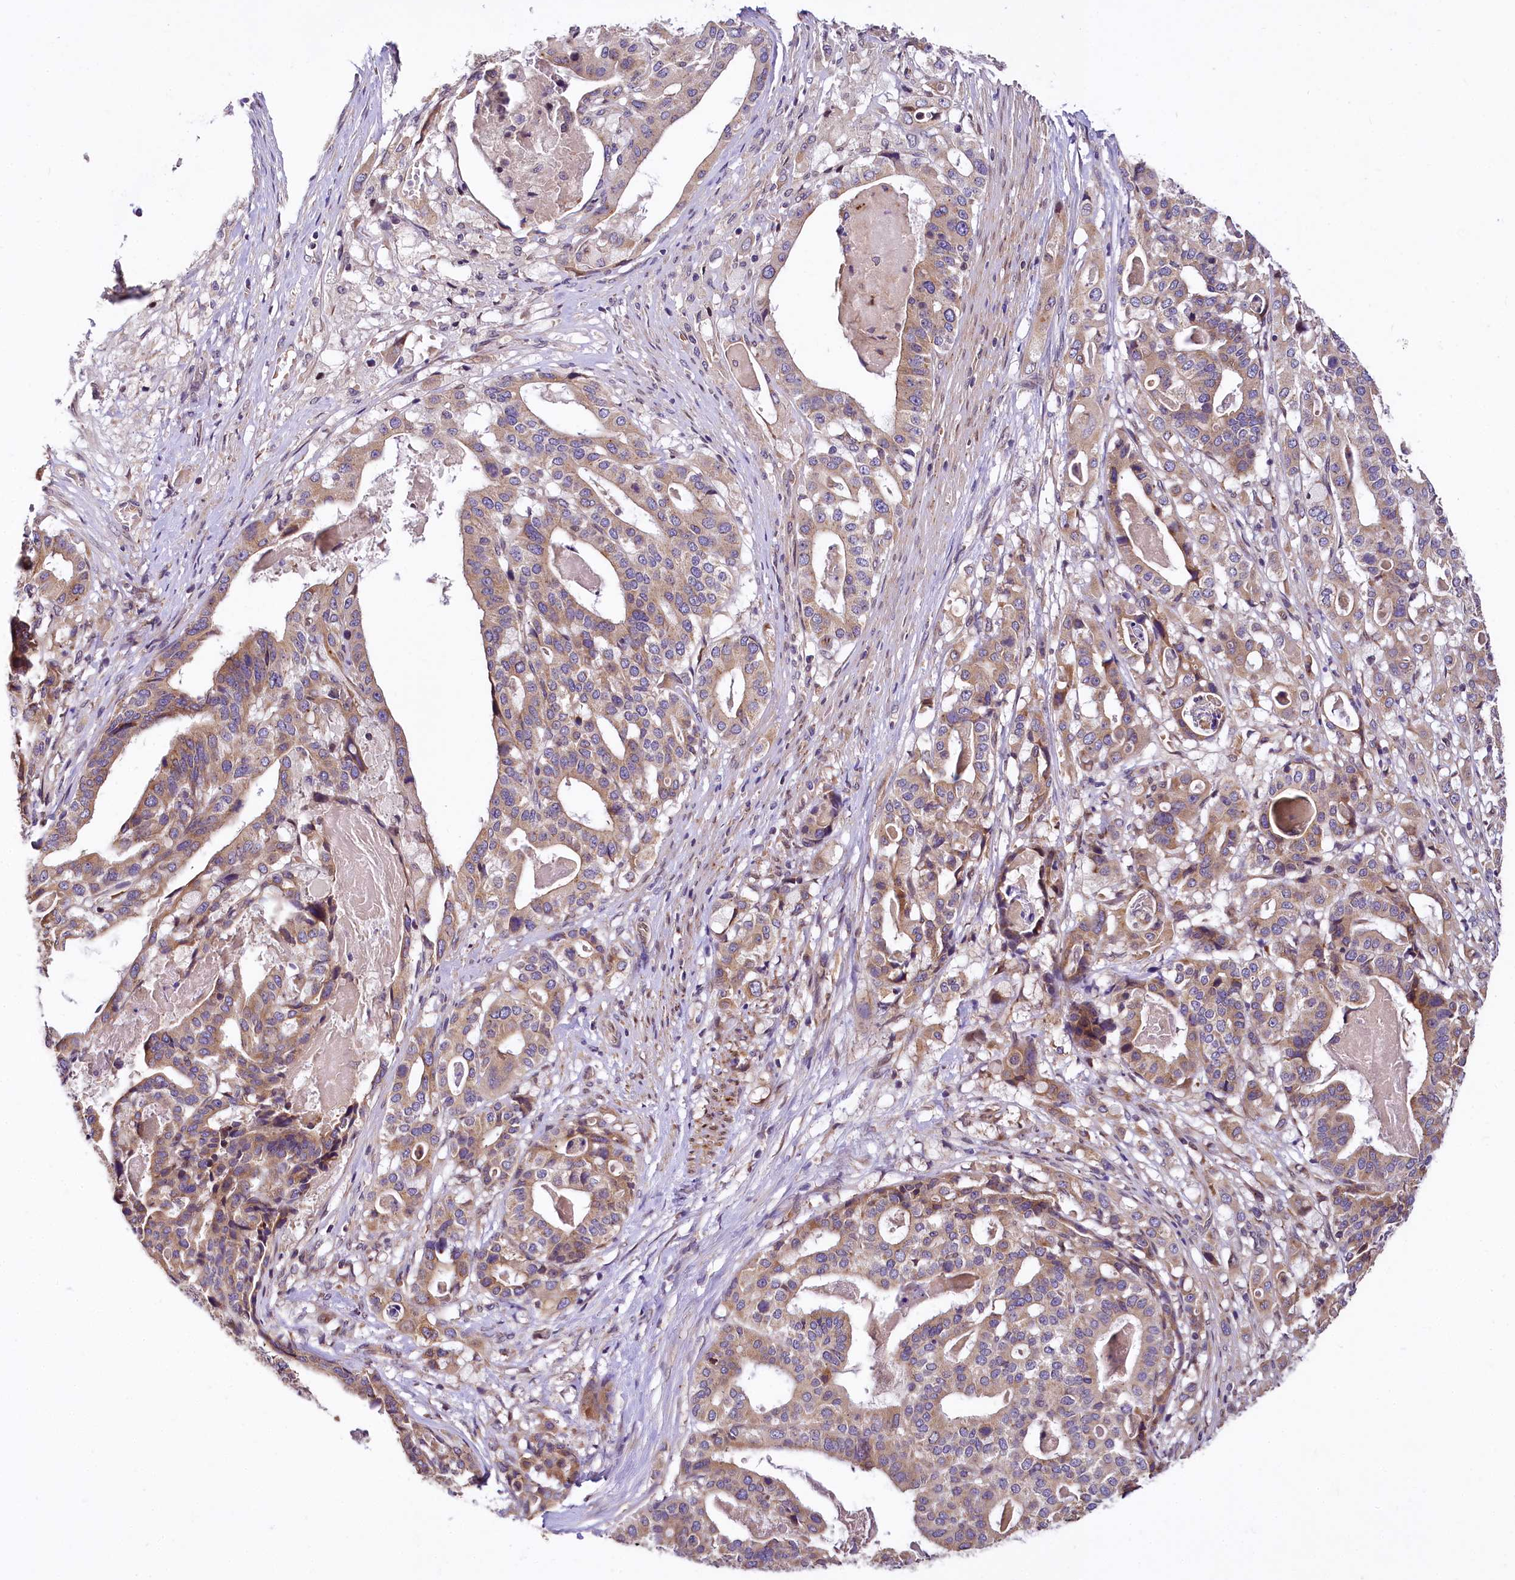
{"staining": {"intensity": "moderate", "quantity": ">75%", "location": "cytoplasmic/membranous"}, "tissue": "stomach cancer", "cell_type": "Tumor cells", "image_type": "cancer", "snomed": [{"axis": "morphology", "description": "Adenocarcinoma, NOS"}, {"axis": "topography", "description": "Stomach"}], "caption": "Stomach cancer was stained to show a protein in brown. There is medium levels of moderate cytoplasmic/membranous positivity in about >75% of tumor cells.", "gene": "SUPV3L1", "patient": {"sex": "male", "age": 48}}